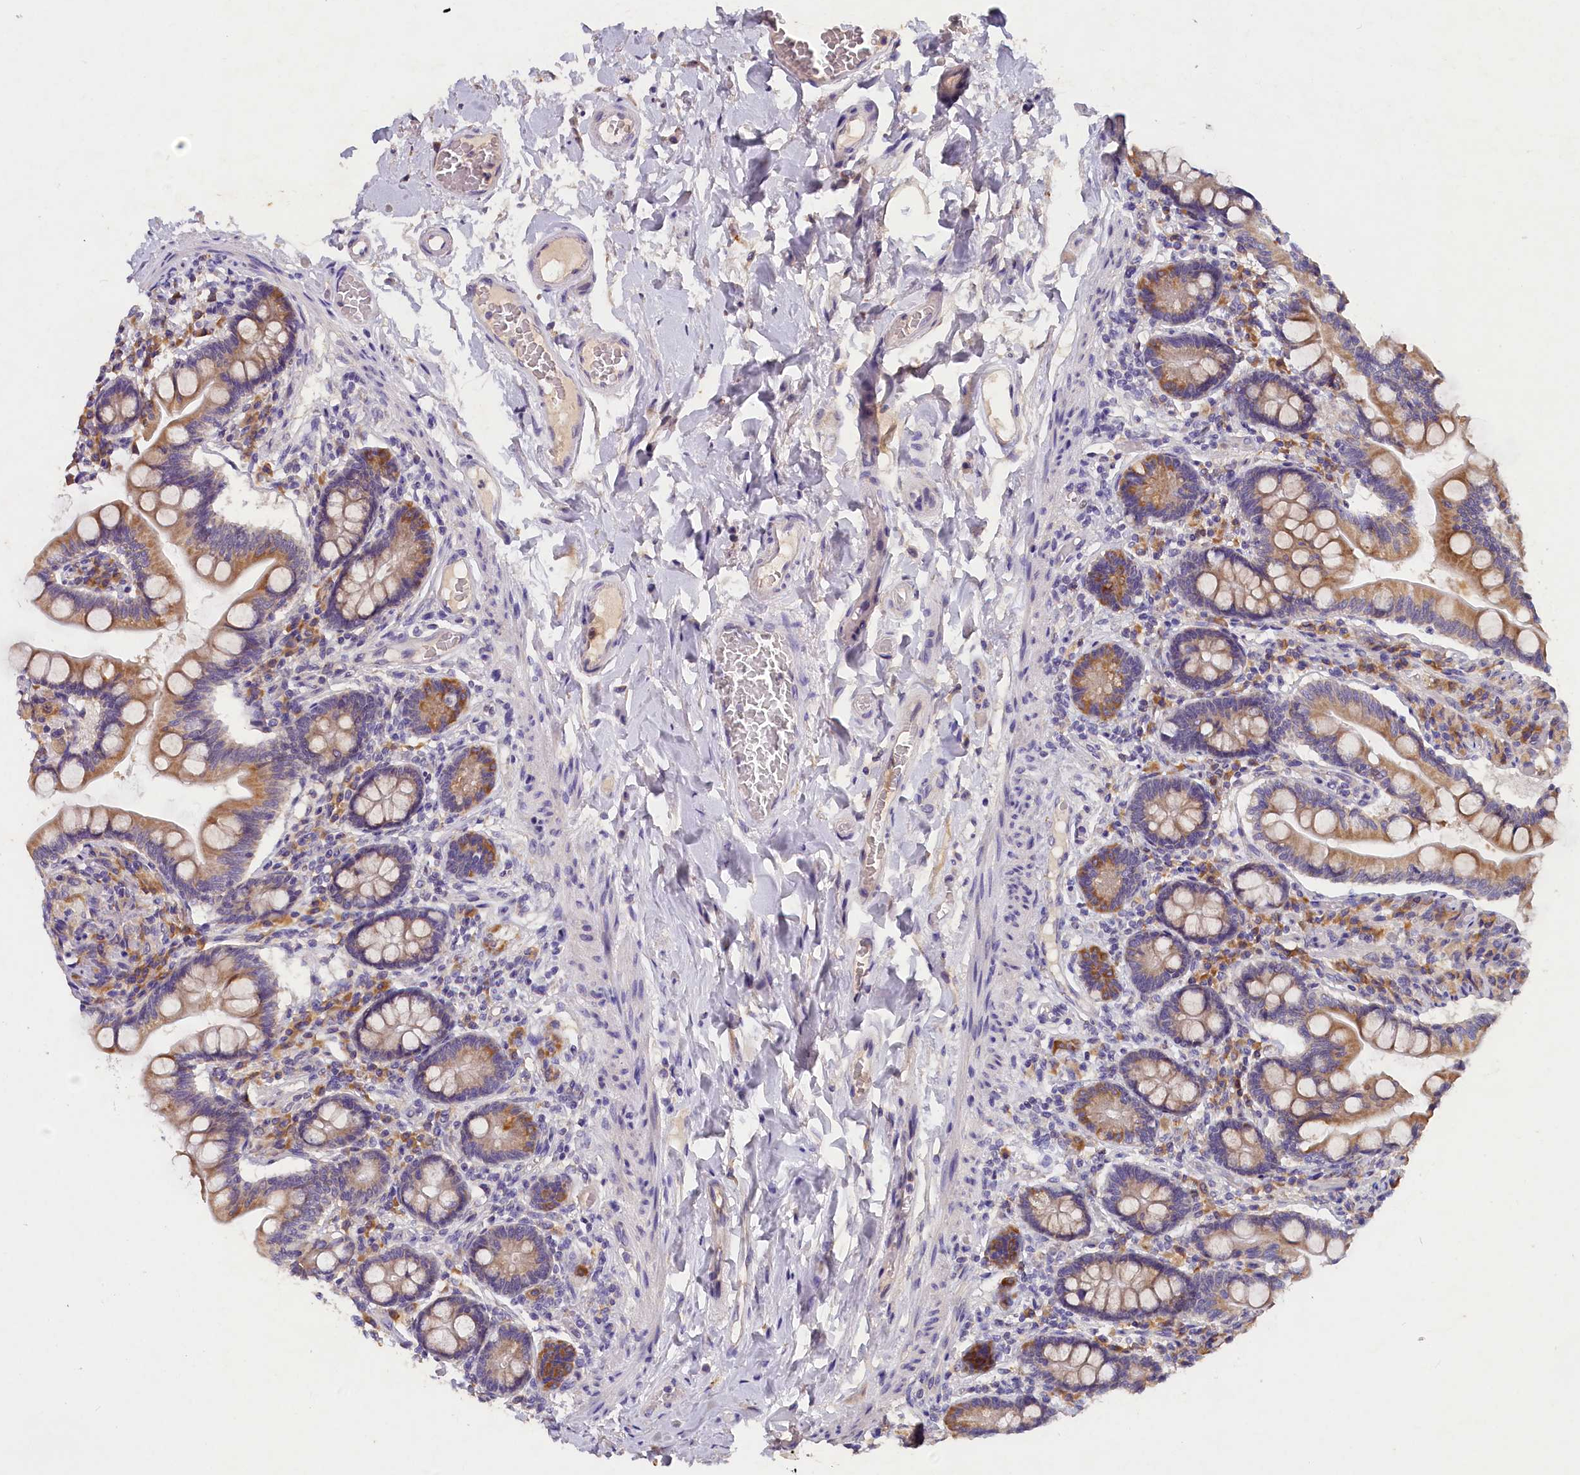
{"staining": {"intensity": "moderate", "quantity": ">75%", "location": "cytoplasmic/membranous"}, "tissue": "small intestine", "cell_type": "Glandular cells", "image_type": "normal", "snomed": [{"axis": "morphology", "description": "Normal tissue, NOS"}, {"axis": "topography", "description": "Small intestine"}], "caption": "High-magnification brightfield microscopy of benign small intestine stained with DAB (brown) and counterstained with hematoxylin (blue). glandular cells exhibit moderate cytoplasmic/membranous staining is appreciated in about>75% of cells.", "gene": "ST7L", "patient": {"sex": "female", "age": 64}}